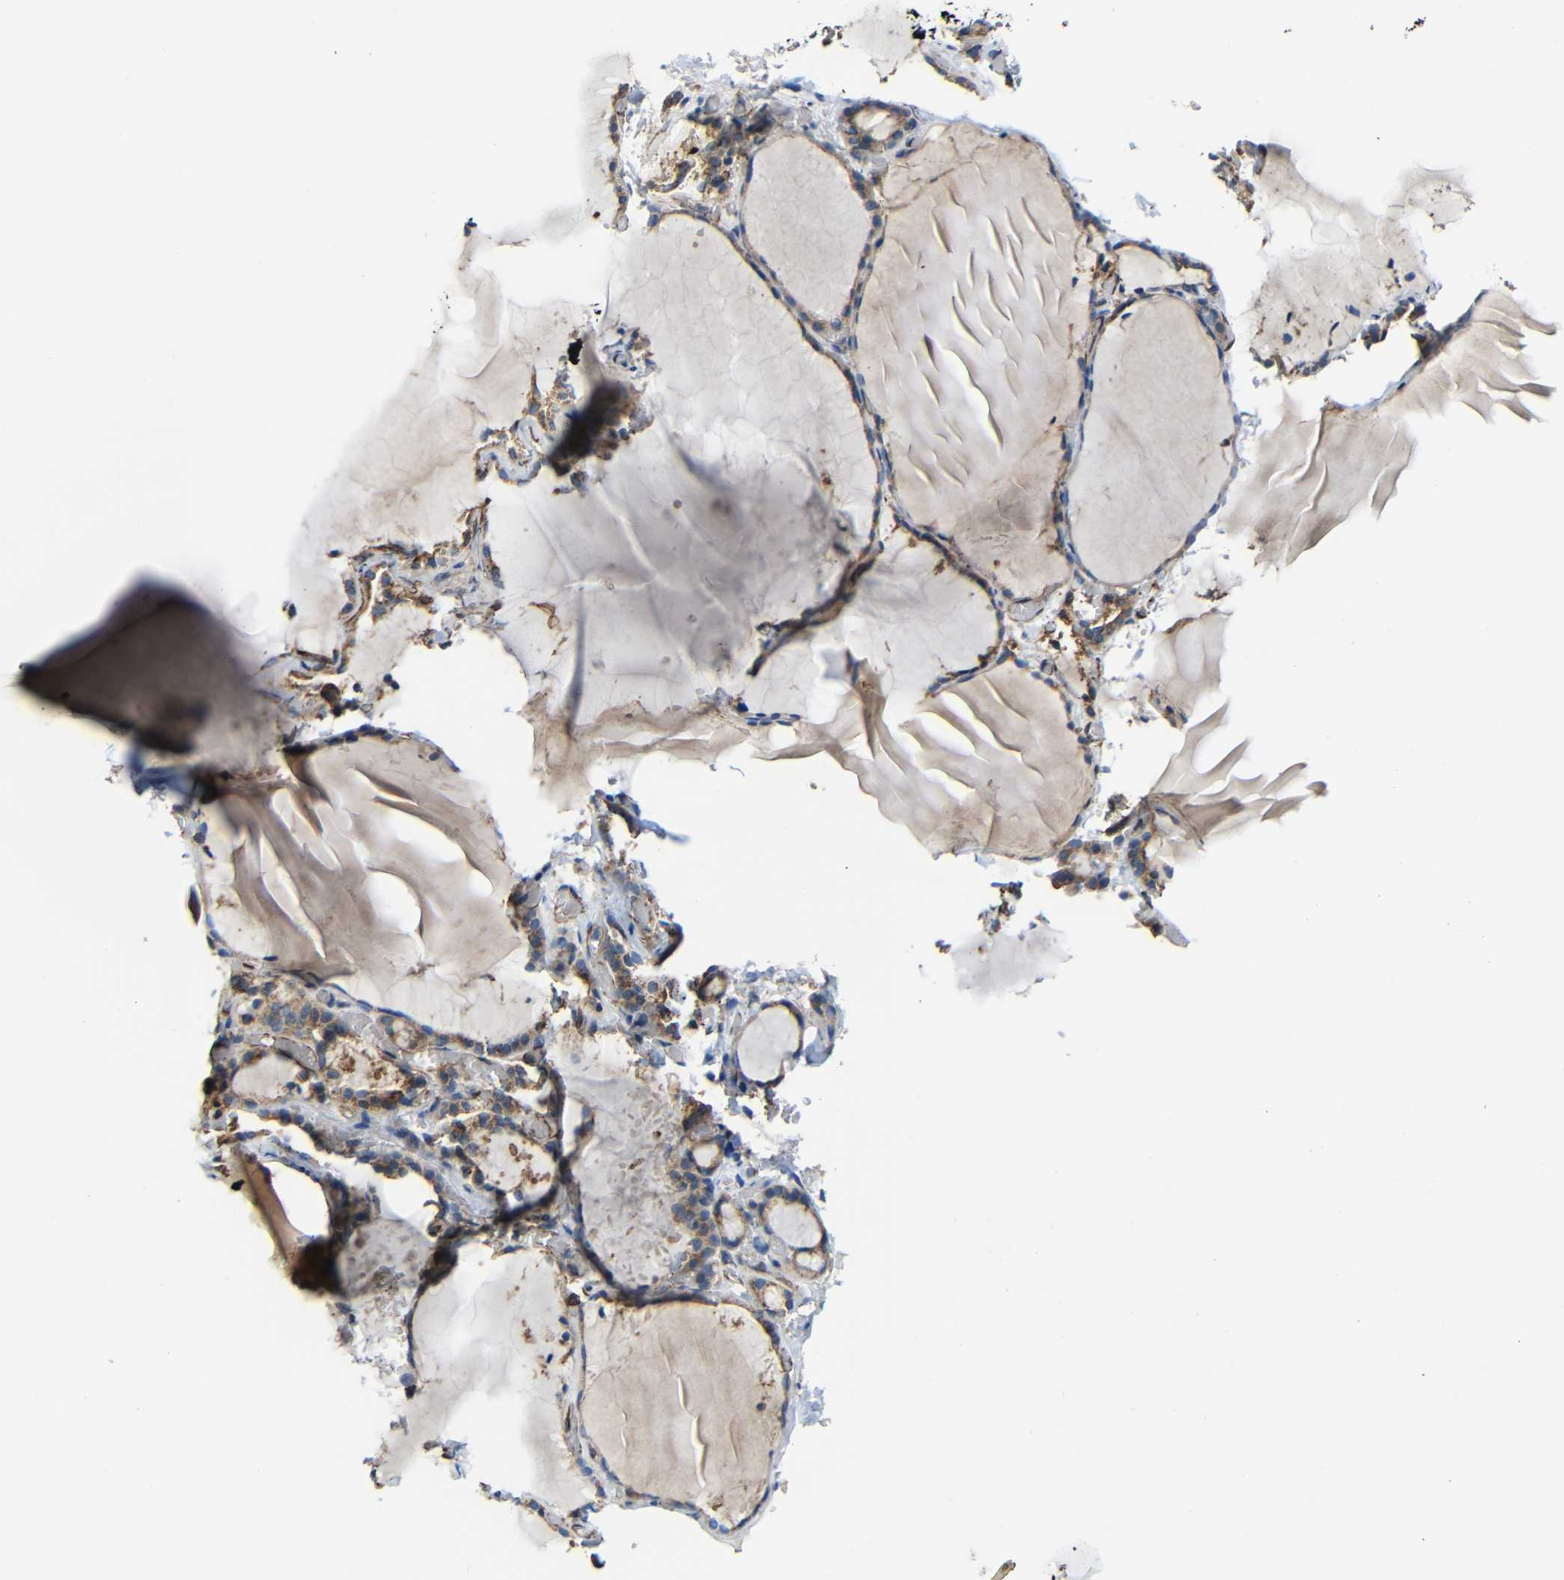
{"staining": {"intensity": "moderate", "quantity": ">75%", "location": "cytoplasmic/membranous"}, "tissue": "thyroid gland", "cell_type": "Glandular cells", "image_type": "normal", "snomed": [{"axis": "morphology", "description": "Normal tissue, NOS"}, {"axis": "topography", "description": "Thyroid gland"}], "caption": "A medium amount of moderate cytoplasmic/membranous positivity is identified in about >75% of glandular cells in unremarkable thyroid gland.", "gene": "IGSF10", "patient": {"sex": "female", "age": 22}}